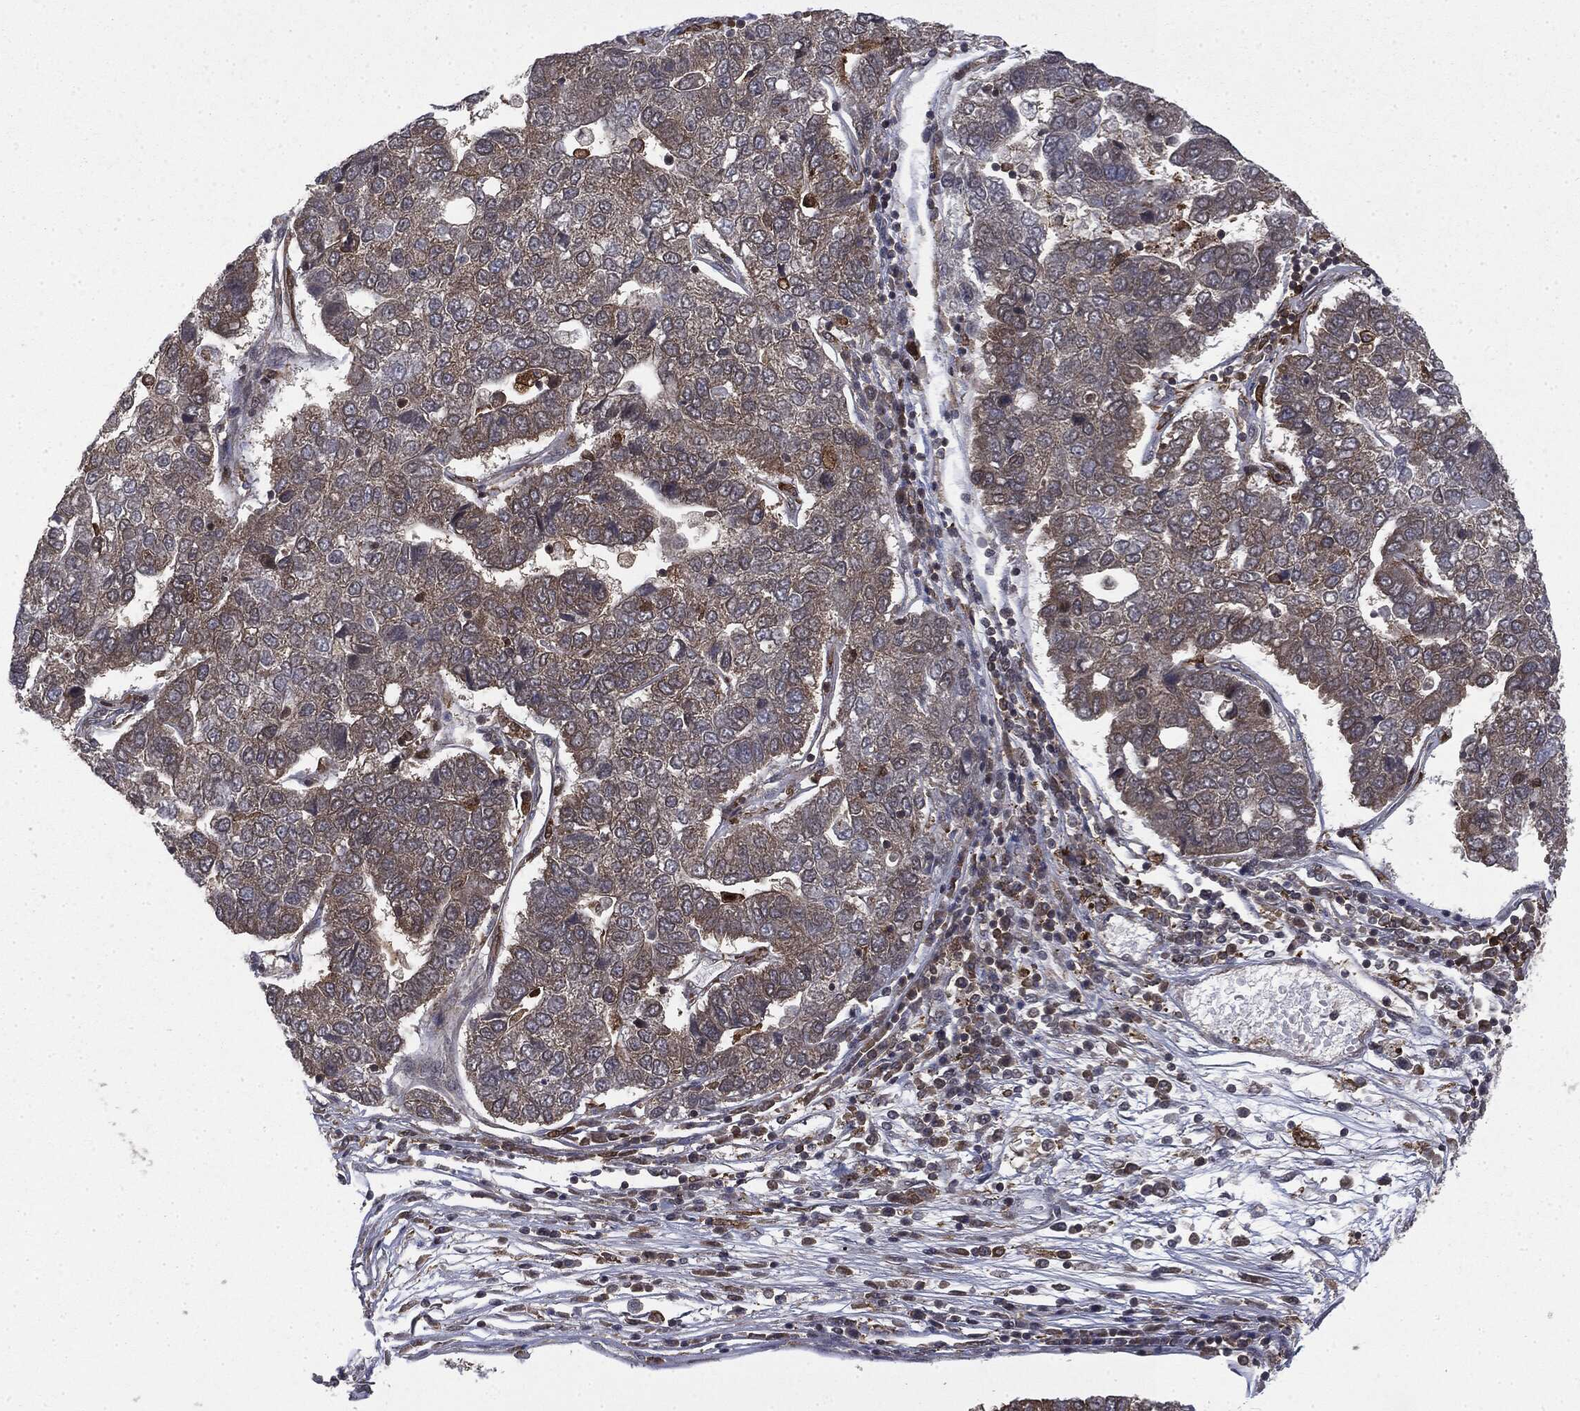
{"staining": {"intensity": "weak", "quantity": "<25%", "location": "cytoplasmic/membranous"}, "tissue": "pancreatic cancer", "cell_type": "Tumor cells", "image_type": "cancer", "snomed": [{"axis": "morphology", "description": "Adenocarcinoma, NOS"}, {"axis": "topography", "description": "Pancreas"}], "caption": "An image of pancreatic cancer (adenocarcinoma) stained for a protein demonstrates no brown staining in tumor cells.", "gene": "SNX5", "patient": {"sex": "female", "age": 61}}